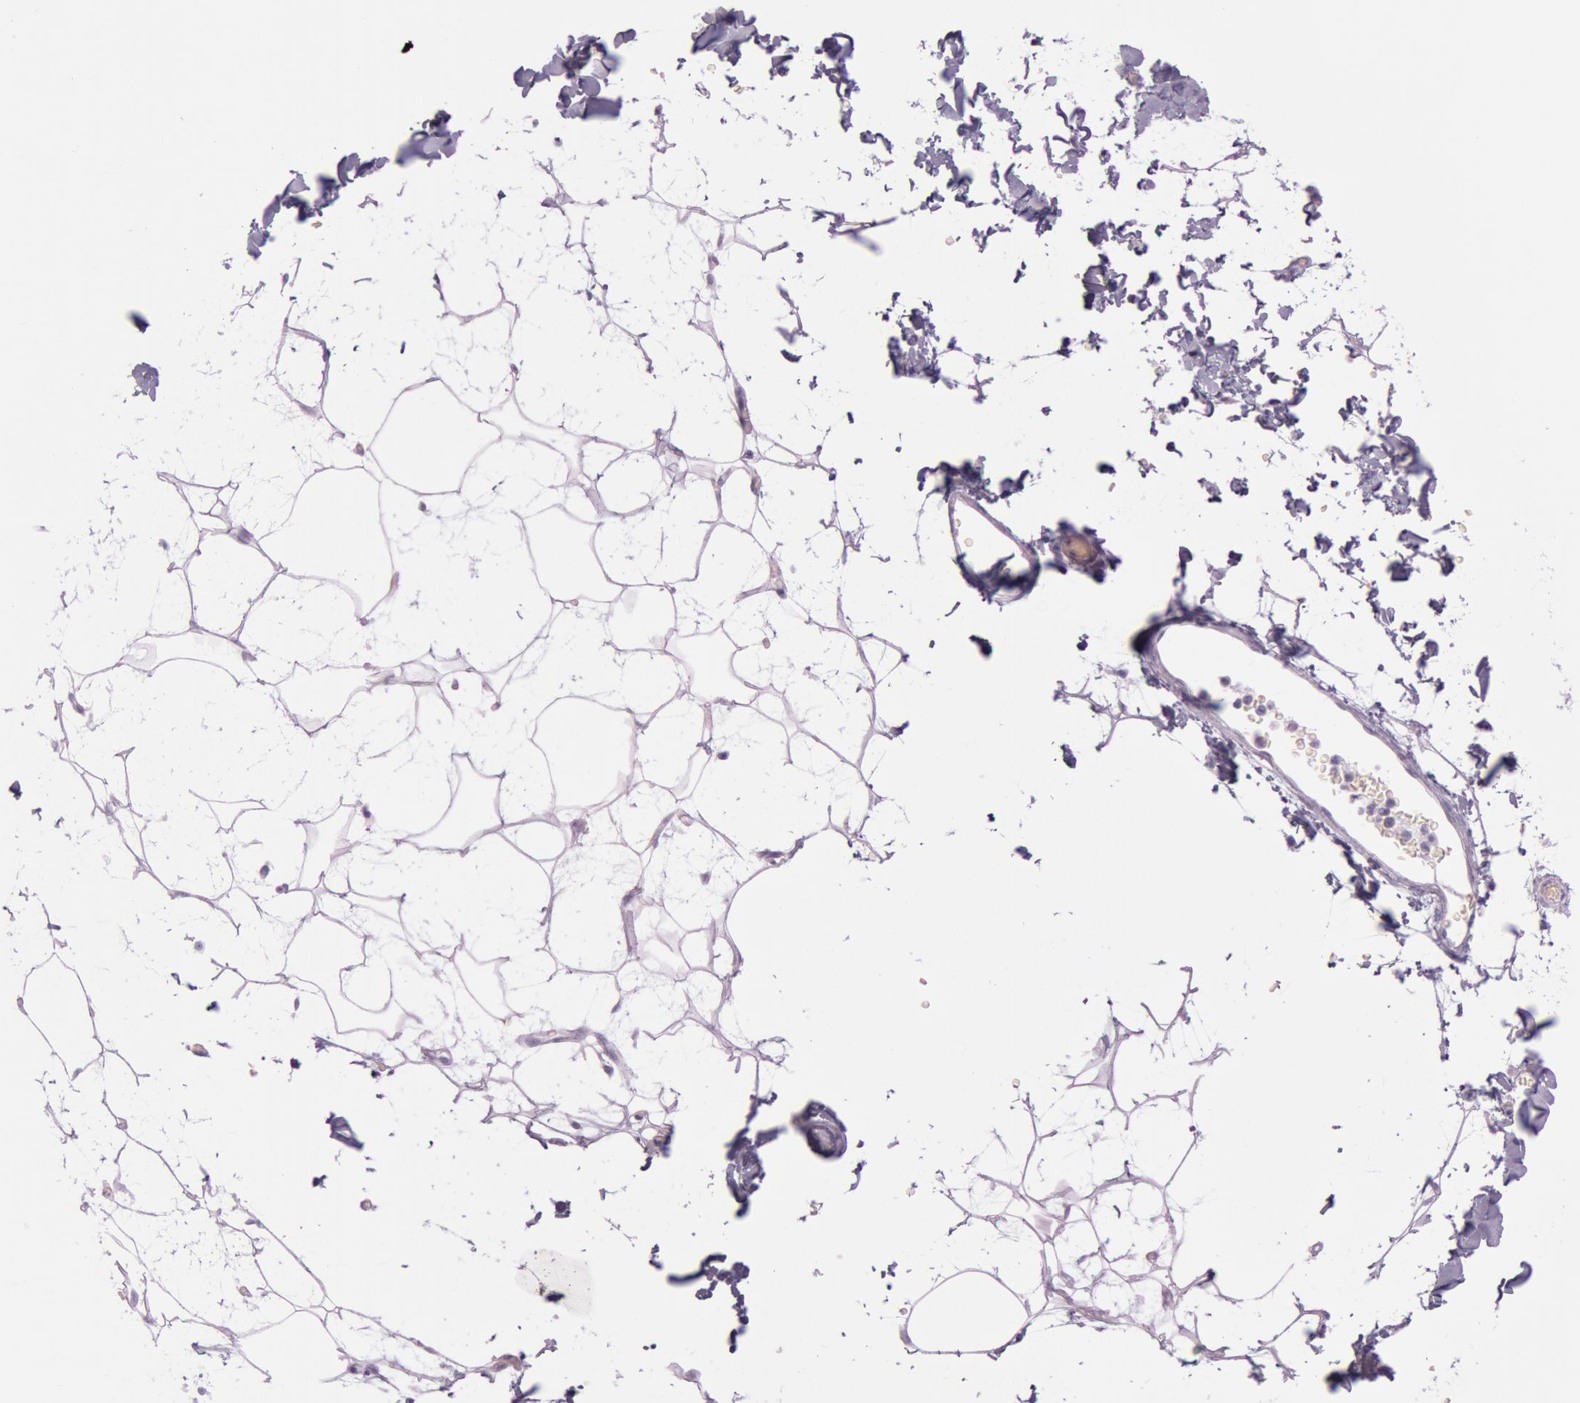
{"staining": {"intensity": "negative", "quantity": "none", "location": "none"}, "tissue": "adipose tissue", "cell_type": "Adipocytes", "image_type": "normal", "snomed": [{"axis": "morphology", "description": "Normal tissue, NOS"}, {"axis": "topography", "description": "Soft tissue"}], "caption": "Adipocytes show no significant staining in unremarkable adipose tissue. (DAB (3,3'-diaminobenzidine) immunohistochemistry visualized using brightfield microscopy, high magnification).", "gene": "FOLH1", "patient": {"sex": "male", "age": 72}}